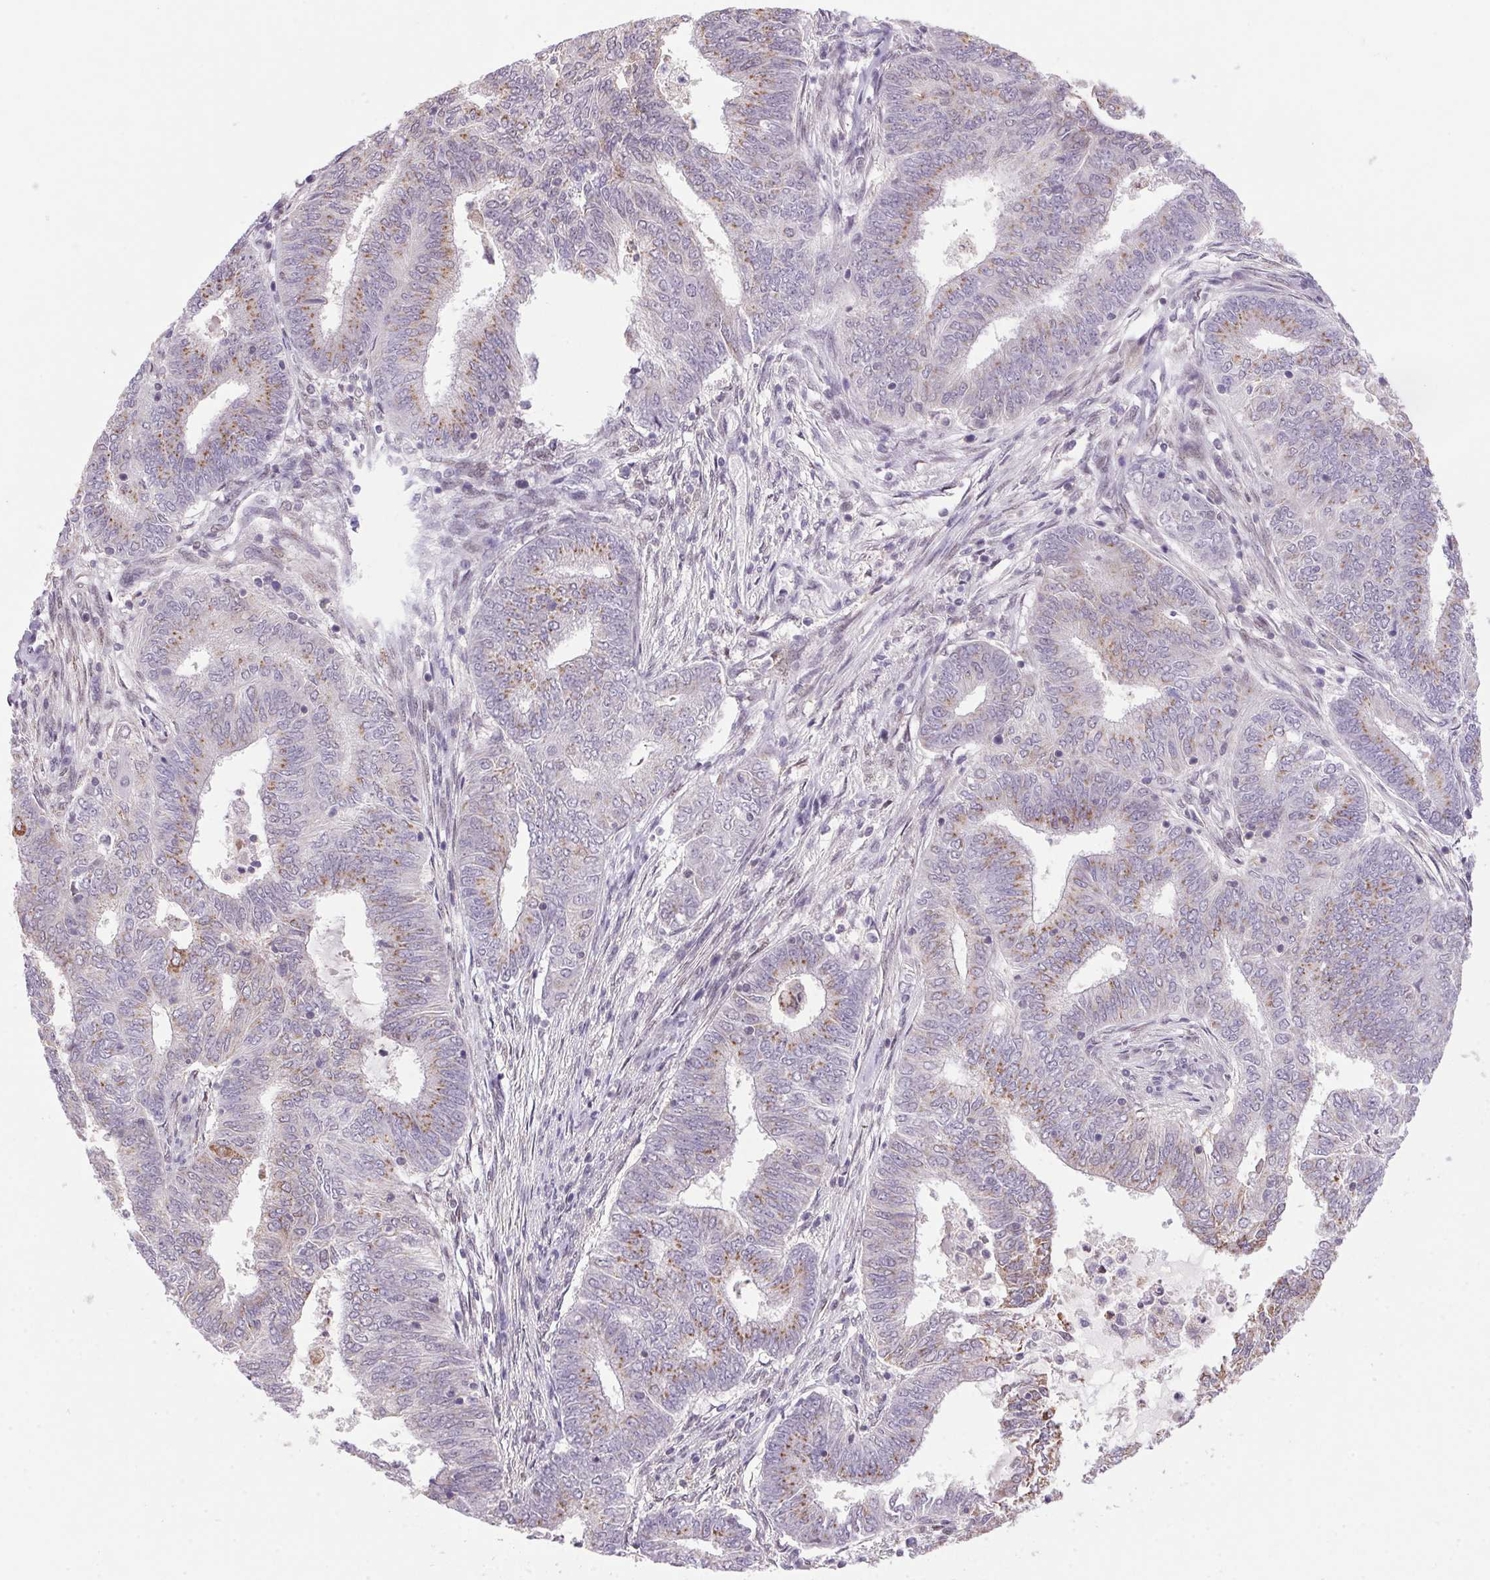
{"staining": {"intensity": "moderate", "quantity": "25%-75%", "location": "cytoplasmic/membranous"}, "tissue": "endometrial cancer", "cell_type": "Tumor cells", "image_type": "cancer", "snomed": [{"axis": "morphology", "description": "Adenocarcinoma, NOS"}, {"axis": "topography", "description": "Endometrium"}], "caption": "Immunohistochemistry (IHC) of endometrial cancer (adenocarcinoma) demonstrates medium levels of moderate cytoplasmic/membranous positivity in approximately 25%-75% of tumor cells. Ihc stains the protein in brown and the nuclei are stained blue.", "gene": "AKR1E2", "patient": {"sex": "female", "age": 62}}